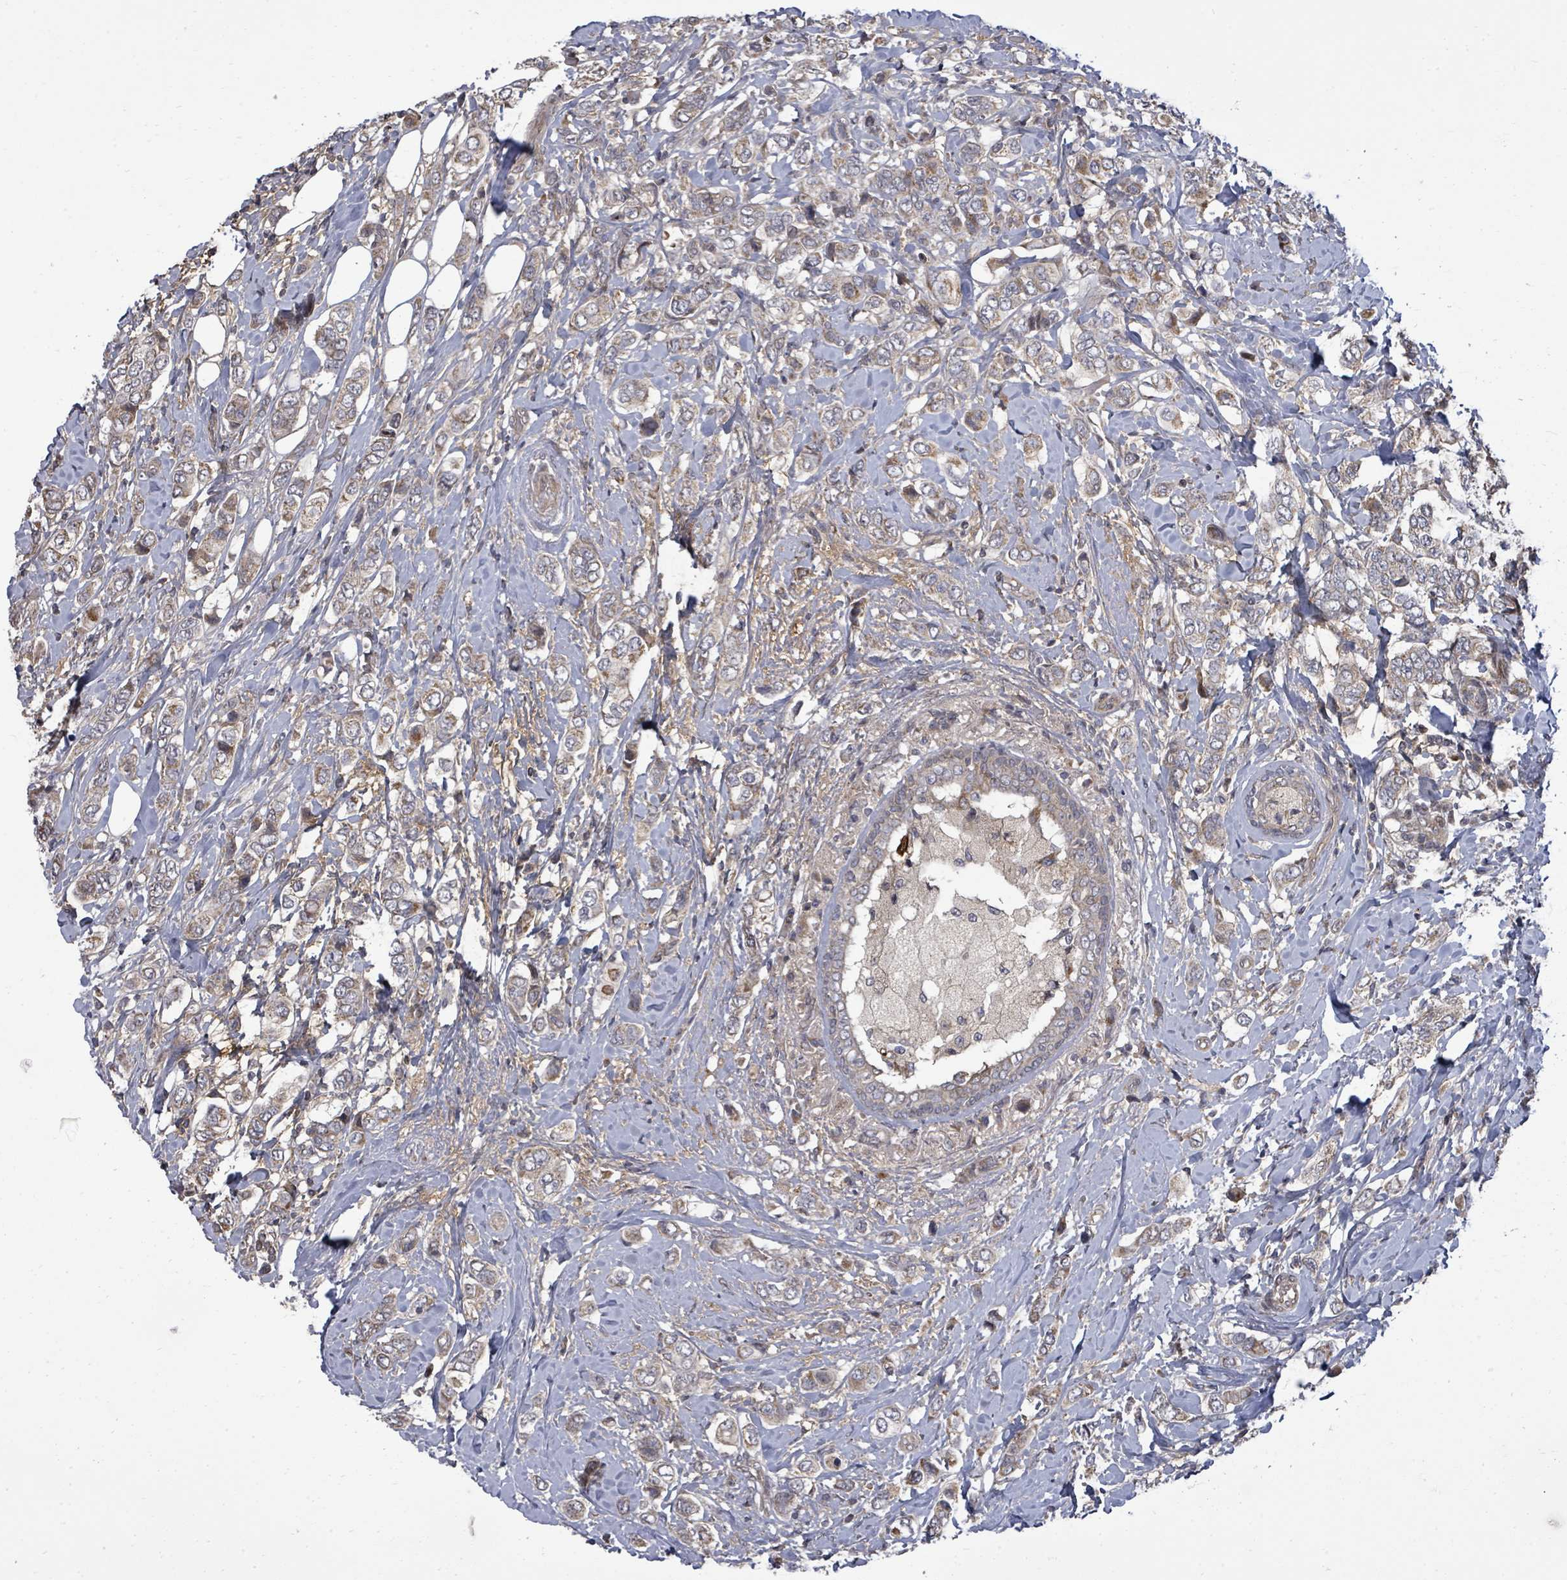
{"staining": {"intensity": "weak", "quantity": ">75%", "location": "cytoplasmic/membranous"}, "tissue": "breast cancer", "cell_type": "Tumor cells", "image_type": "cancer", "snomed": [{"axis": "morphology", "description": "Lobular carcinoma"}, {"axis": "topography", "description": "Breast"}], "caption": "Breast cancer (lobular carcinoma) stained for a protein (brown) displays weak cytoplasmic/membranous positive staining in about >75% of tumor cells.", "gene": "KRTAP27-1", "patient": {"sex": "female", "age": 51}}